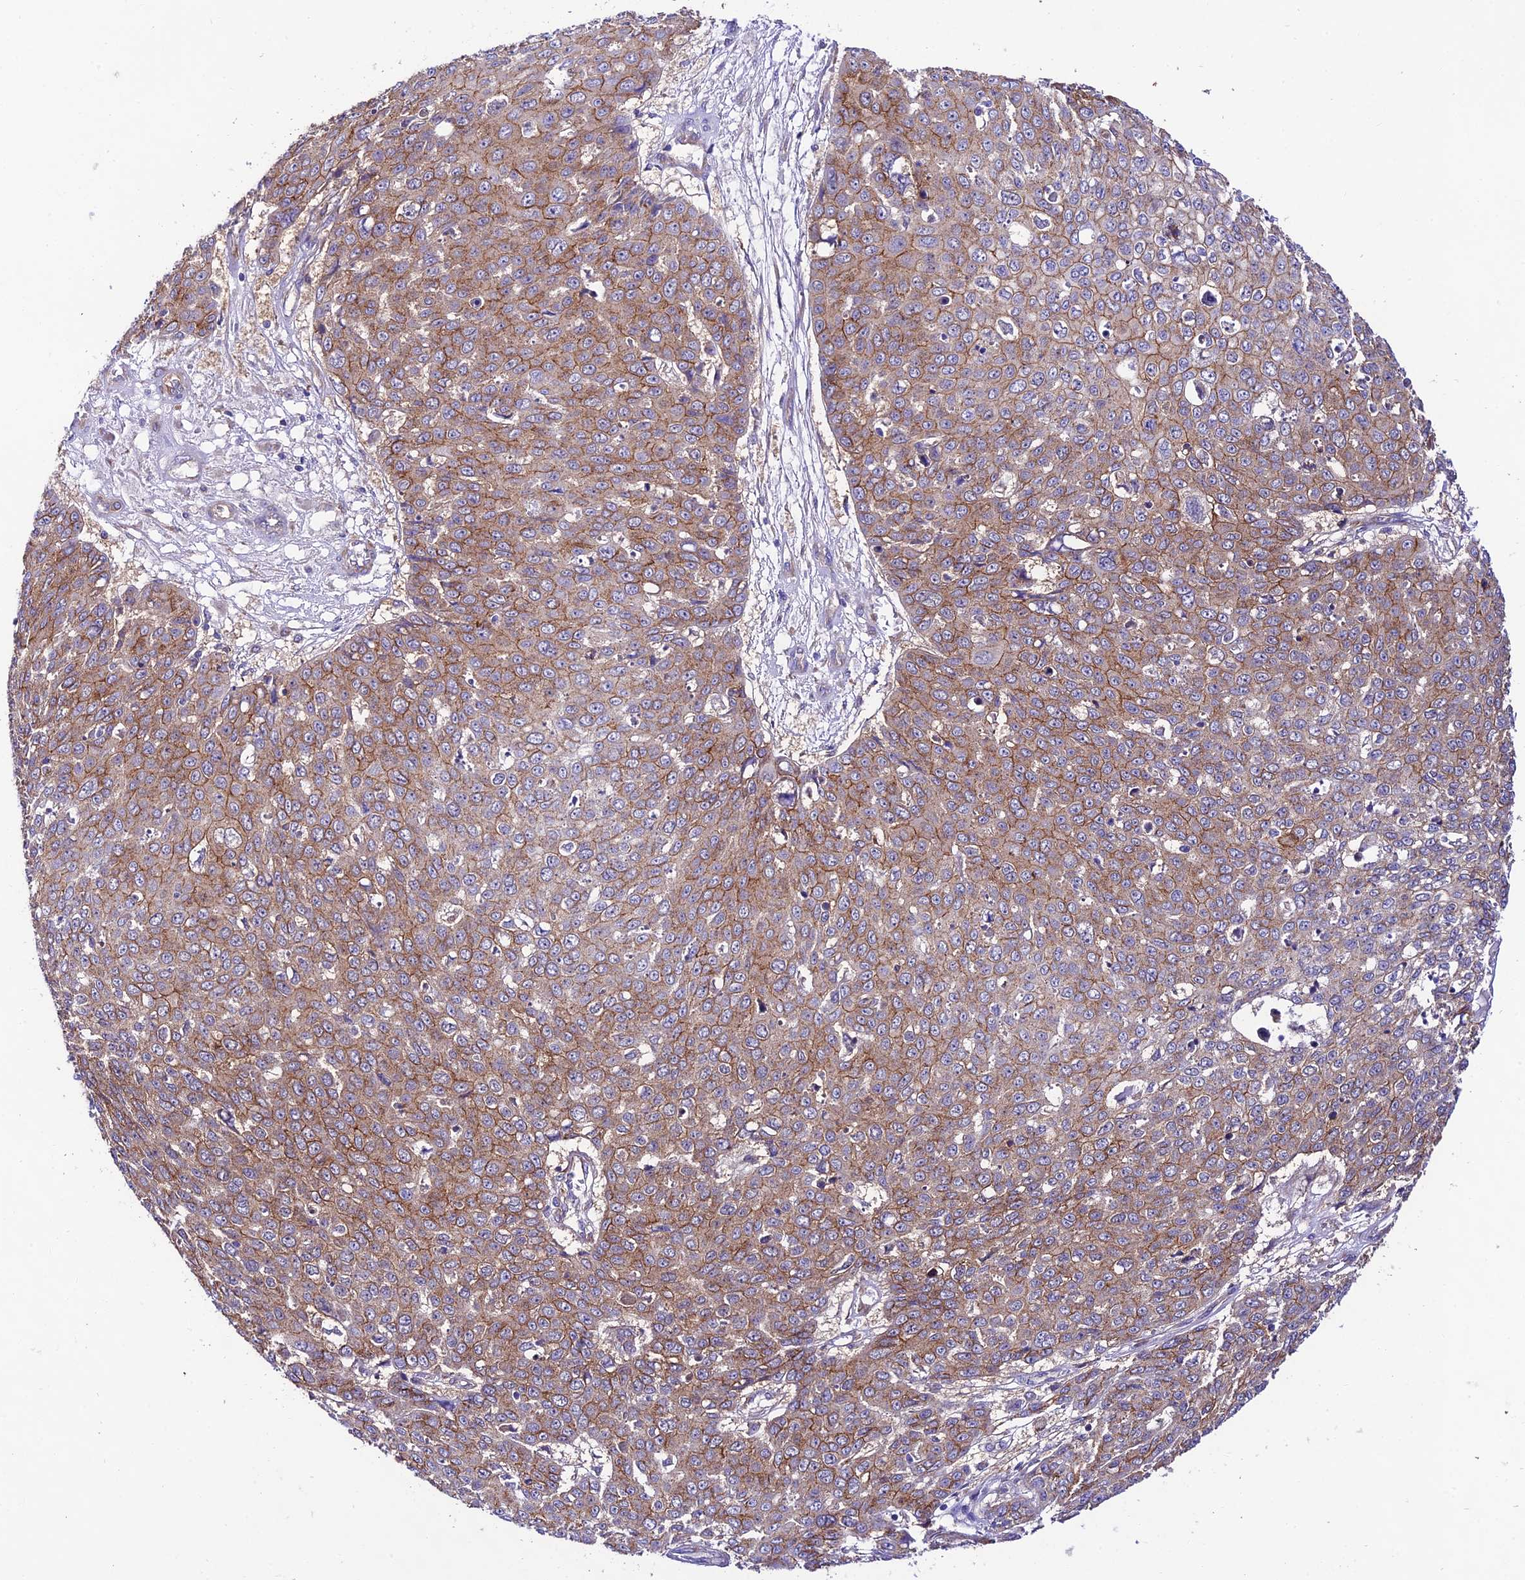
{"staining": {"intensity": "moderate", "quantity": ">75%", "location": "cytoplasmic/membranous"}, "tissue": "skin cancer", "cell_type": "Tumor cells", "image_type": "cancer", "snomed": [{"axis": "morphology", "description": "Squamous cell carcinoma, NOS"}, {"axis": "topography", "description": "Skin"}], "caption": "IHC of skin squamous cell carcinoma exhibits medium levels of moderate cytoplasmic/membranous staining in approximately >75% of tumor cells.", "gene": "LACTB2", "patient": {"sex": "male", "age": 71}}